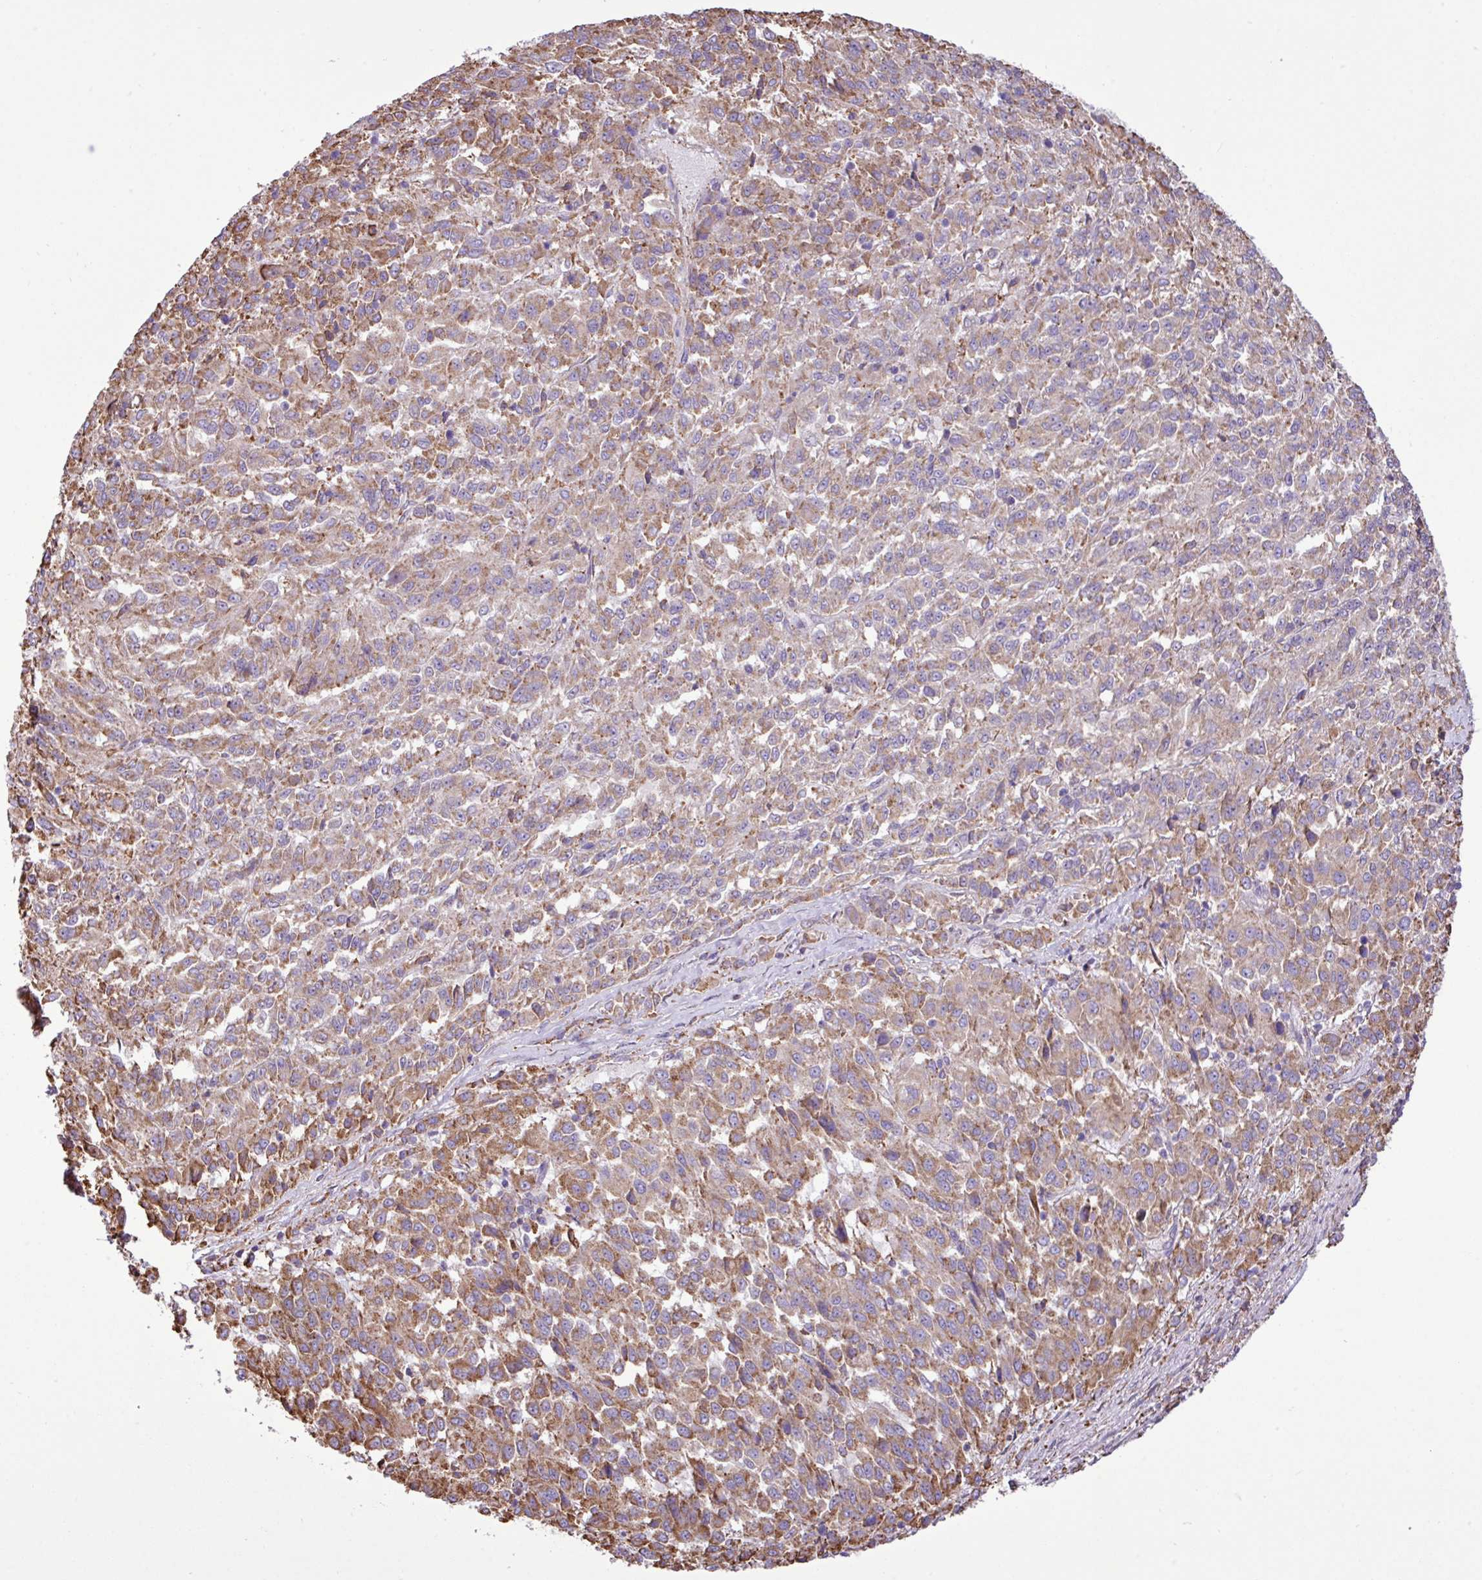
{"staining": {"intensity": "moderate", "quantity": ">75%", "location": "cytoplasmic/membranous"}, "tissue": "melanoma", "cell_type": "Tumor cells", "image_type": "cancer", "snomed": [{"axis": "morphology", "description": "Malignant melanoma, Metastatic site"}, {"axis": "topography", "description": "Lung"}], "caption": "There is medium levels of moderate cytoplasmic/membranous staining in tumor cells of malignant melanoma (metastatic site), as demonstrated by immunohistochemical staining (brown color).", "gene": "ZSCAN5A", "patient": {"sex": "male", "age": 64}}